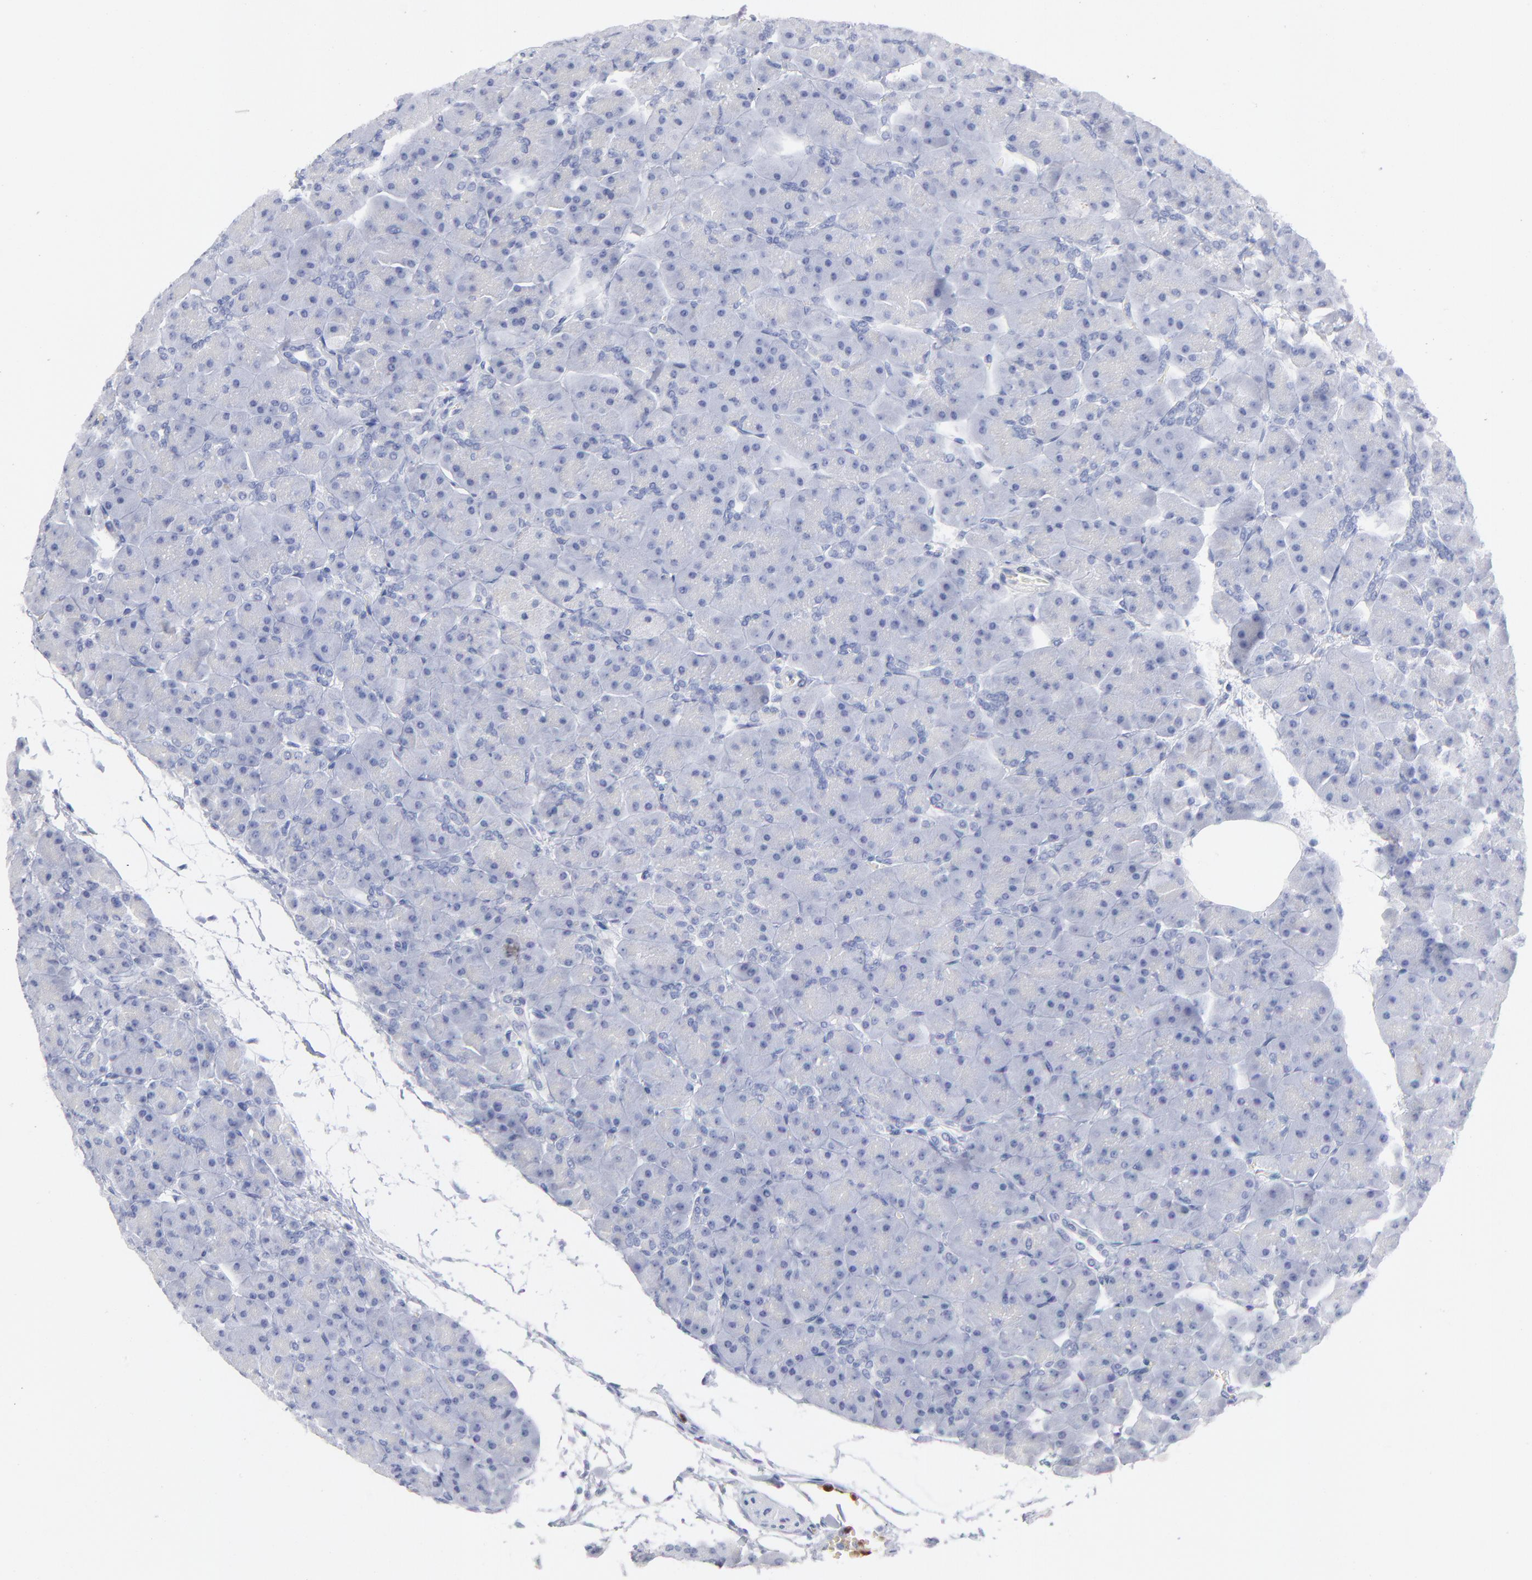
{"staining": {"intensity": "negative", "quantity": "none", "location": "none"}, "tissue": "pancreas", "cell_type": "Exocrine glandular cells", "image_type": "normal", "snomed": [{"axis": "morphology", "description": "Normal tissue, NOS"}, {"axis": "topography", "description": "Pancreas"}], "caption": "Protein analysis of unremarkable pancreas displays no significant staining in exocrine glandular cells.", "gene": "ARG1", "patient": {"sex": "male", "age": 66}}